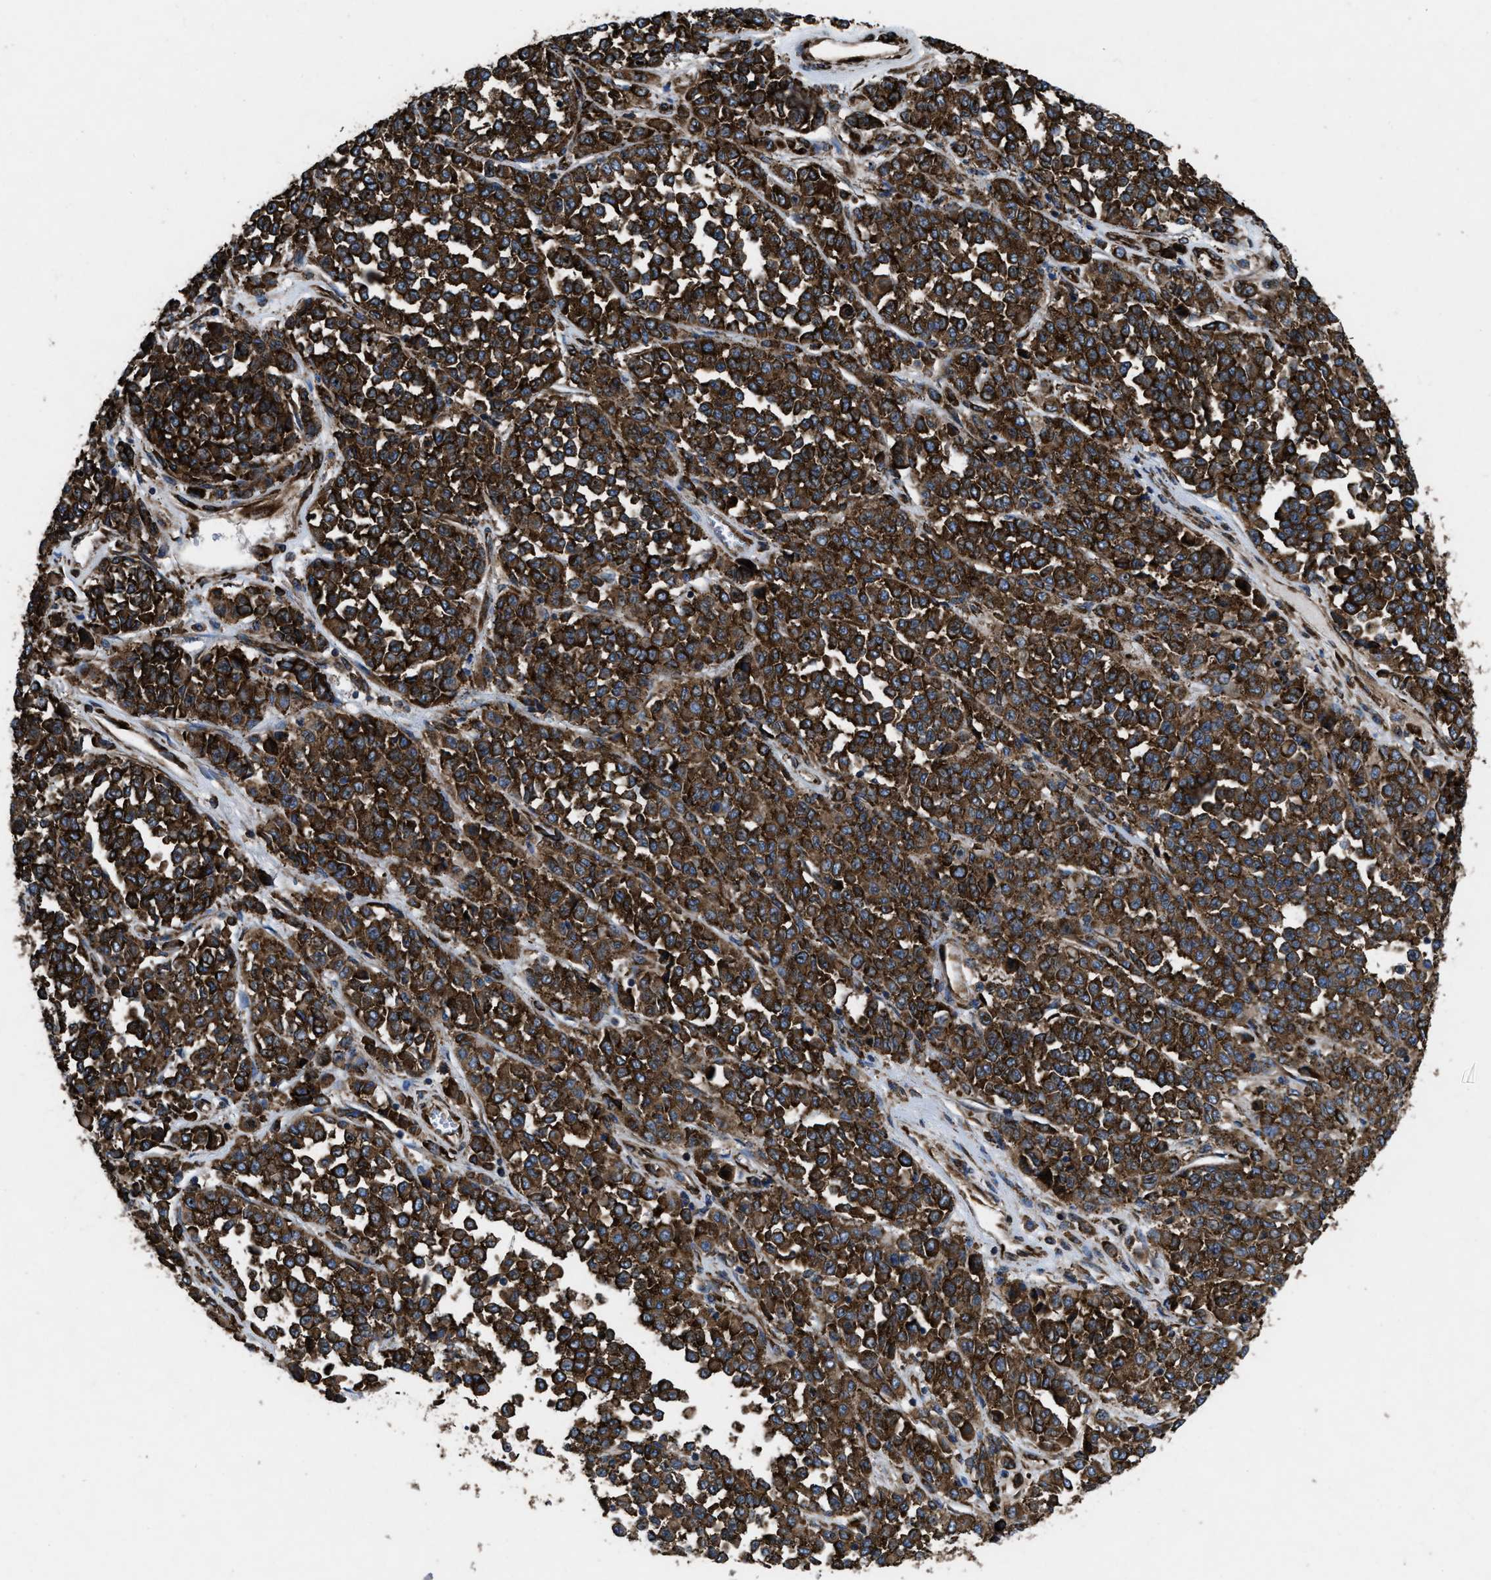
{"staining": {"intensity": "strong", "quantity": ">75%", "location": "cytoplasmic/membranous"}, "tissue": "melanoma", "cell_type": "Tumor cells", "image_type": "cancer", "snomed": [{"axis": "morphology", "description": "Malignant melanoma, Metastatic site"}, {"axis": "topography", "description": "Pancreas"}], "caption": "A micrograph of melanoma stained for a protein exhibits strong cytoplasmic/membranous brown staining in tumor cells.", "gene": "CAPRIN1", "patient": {"sex": "female", "age": 30}}